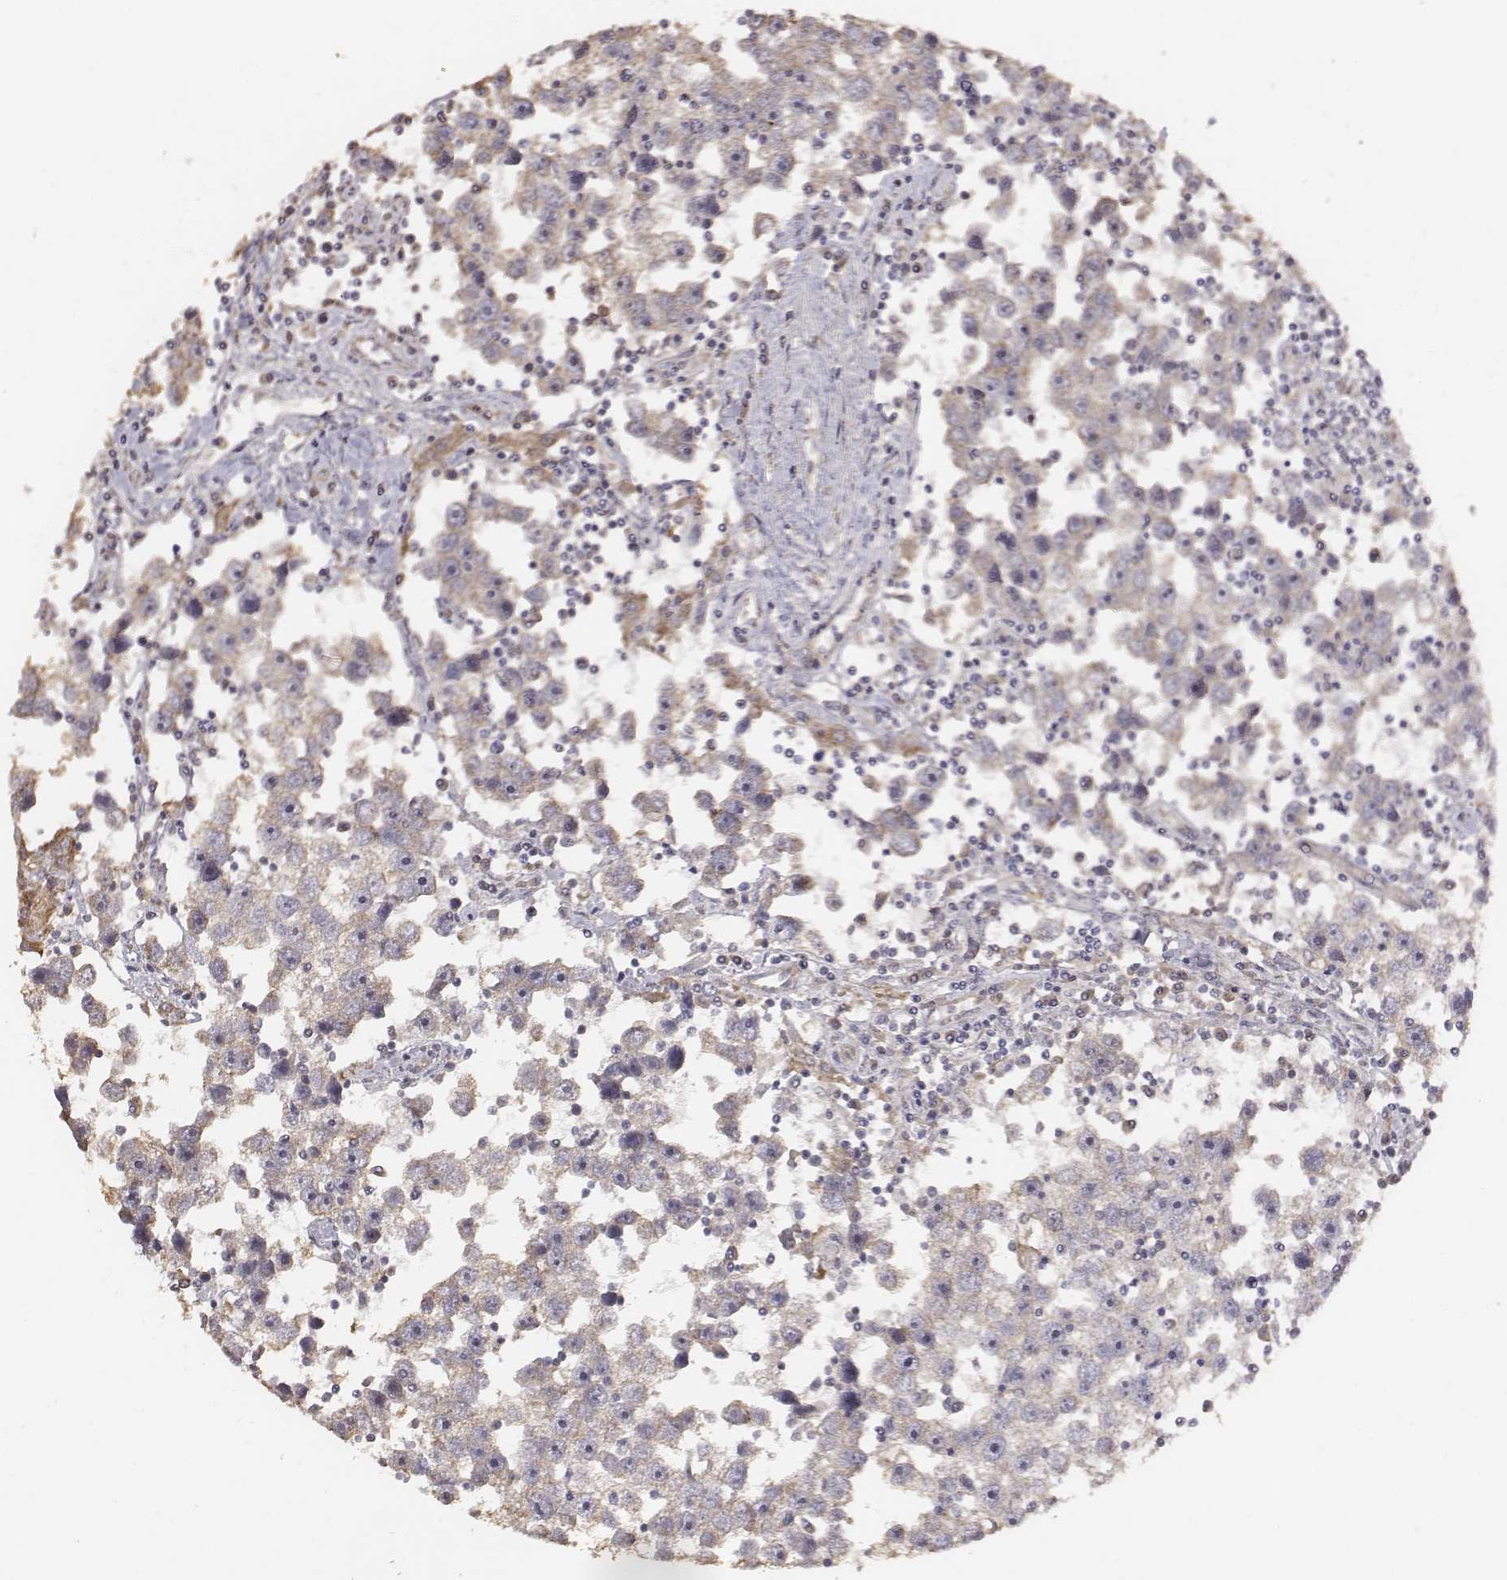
{"staining": {"intensity": "weak", "quantity": ">75%", "location": "cytoplasmic/membranous"}, "tissue": "testis cancer", "cell_type": "Tumor cells", "image_type": "cancer", "snomed": [{"axis": "morphology", "description": "Seminoma, NOS"}, {"axis": "topography", "description": "Testis"}], "caption": "This histopathology image displays immunohistochemistry staining of testis seminoma, with low weak cytoplasmic/membranous positivity in approximately >75% of tumor cells.", "gene": "AP1B1", "patient": {"sex": "male", "age": 30}}